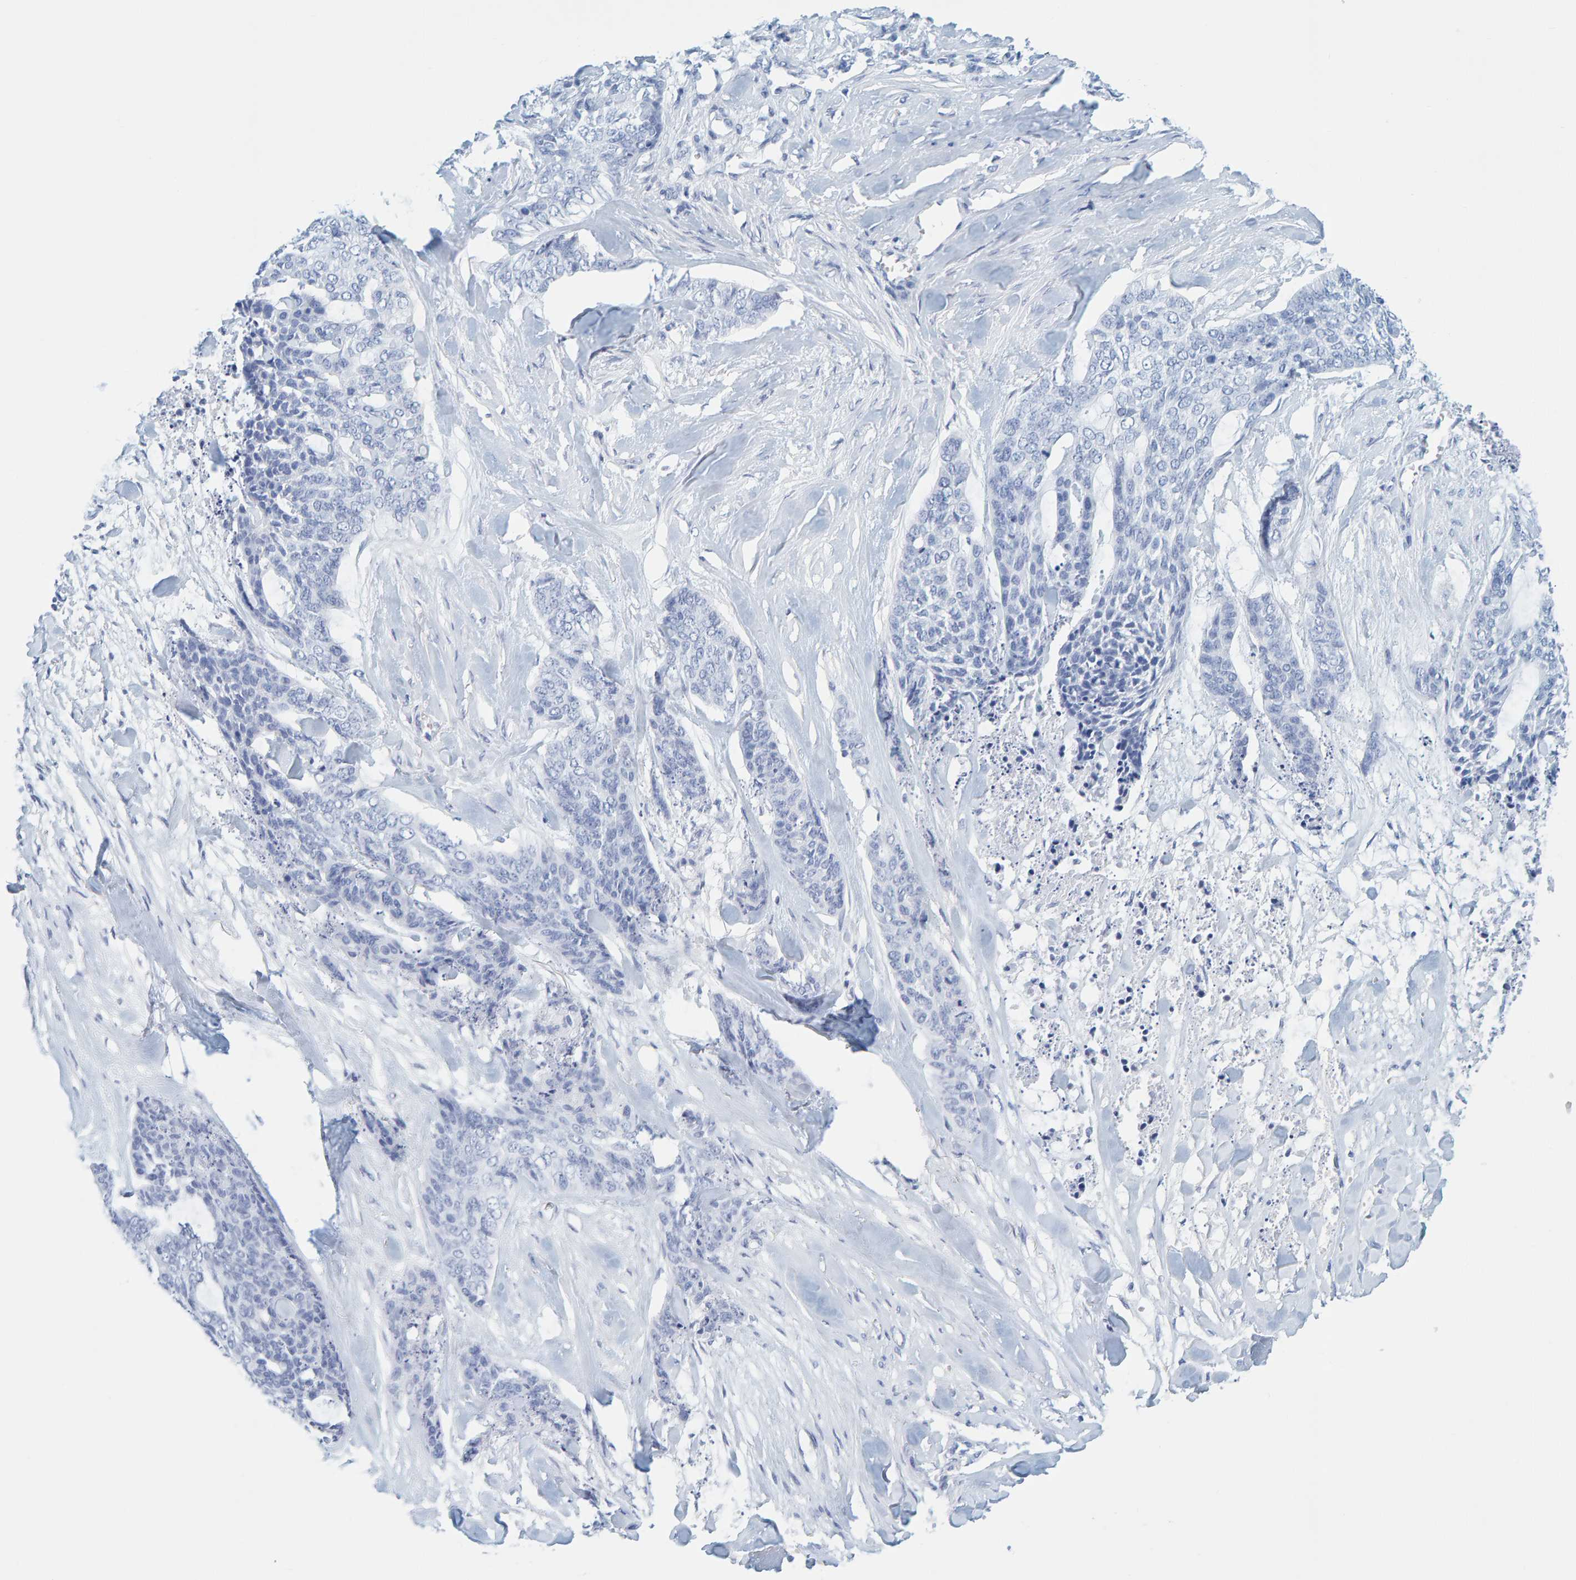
{"staining": {"intensity": "negative", "quantity": "none", "location": "none"}, "tissue": "skin cancer", "cell_type": "Tumor cells", "image_type": "cancer", "snomed": [{"axis": "morphology", "description": "Basal cell carcinoma"}, {"axis": "topography", "description": "Skin"}], "caption": "Tumor cells are negative for brown protein staining in basal cell carcinoma (skin). (DAB IHC visualized using brightfield microscopy, high magnification).", "gene": "SFTPC", "patient": {"sex": "female", "age": 64}}